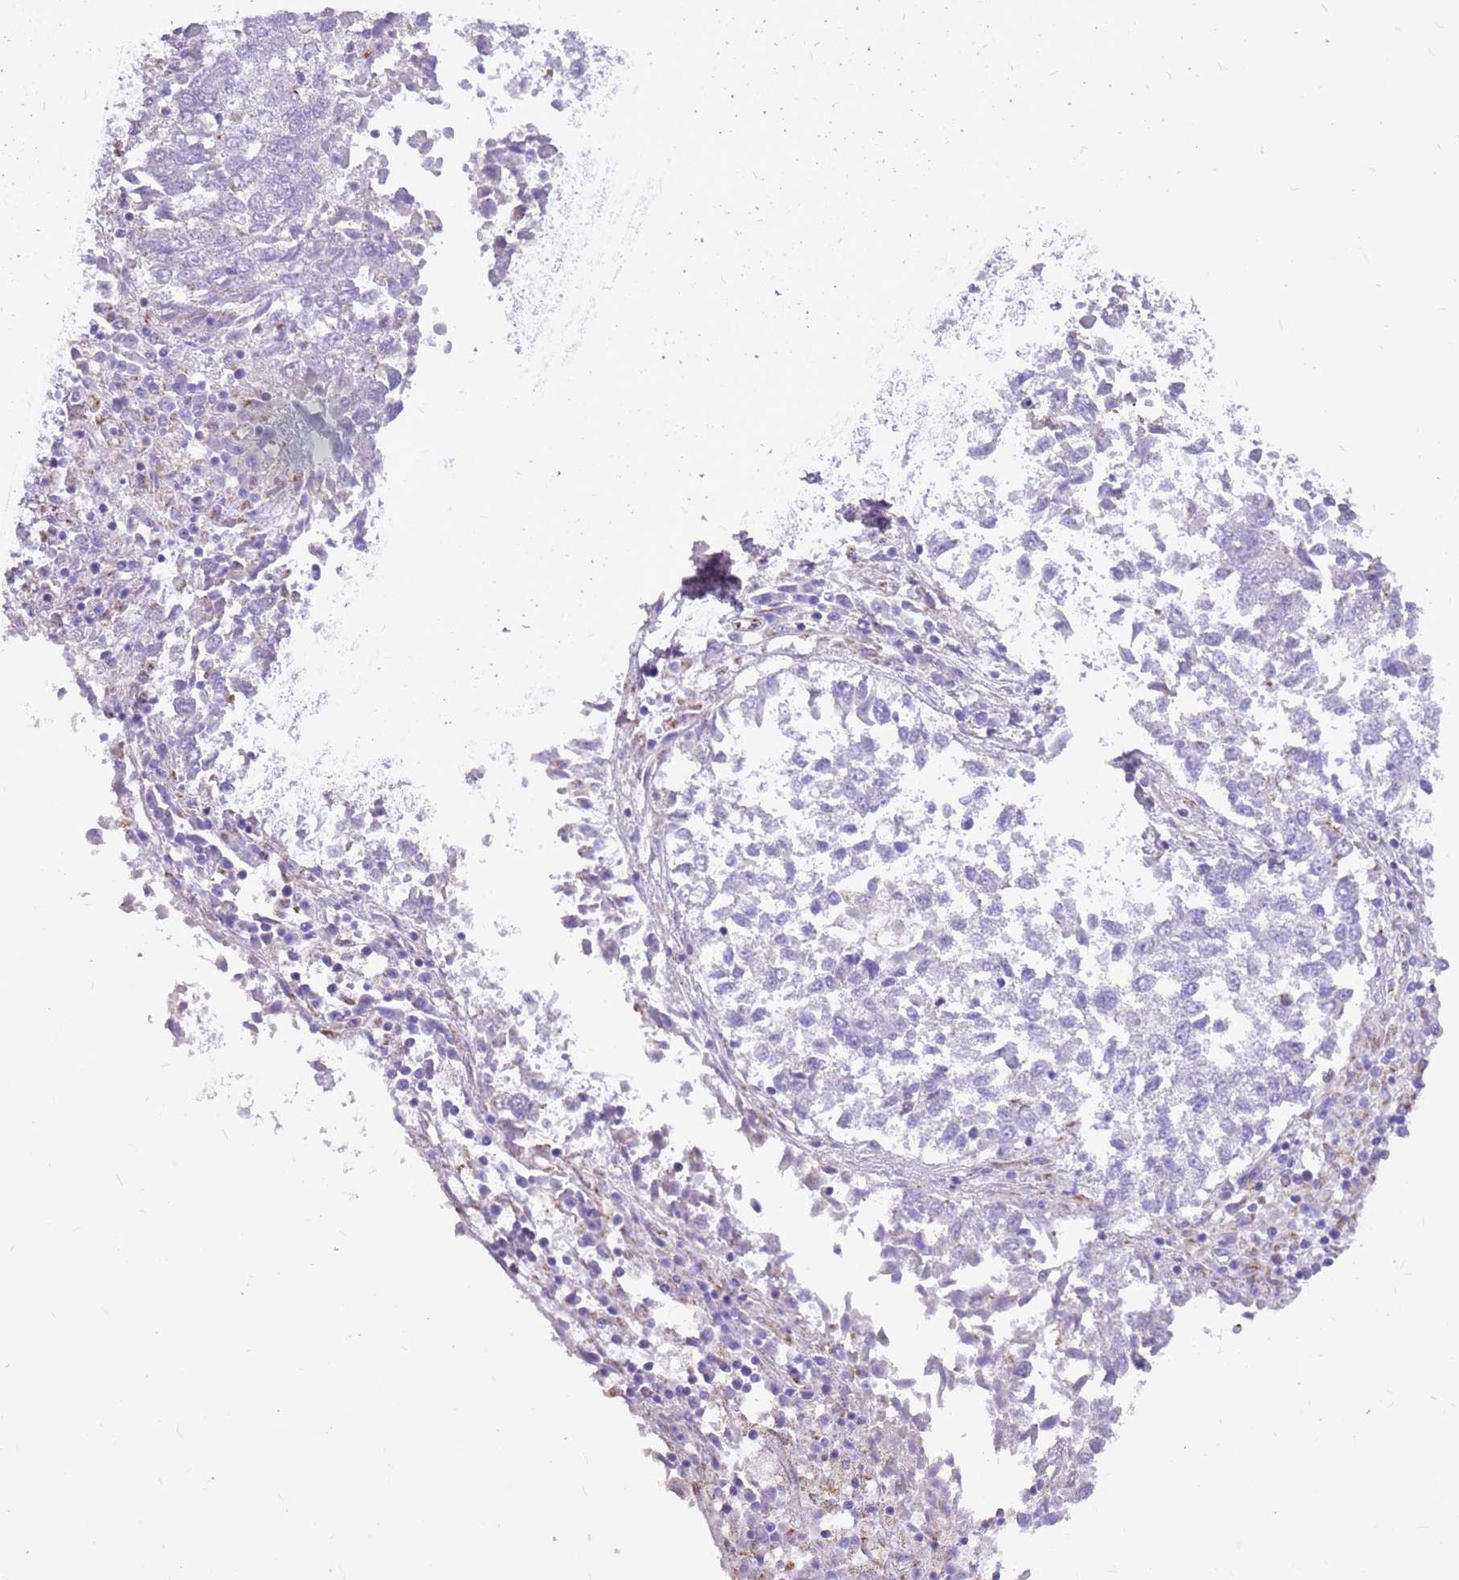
{"staining": {"intensity": "negative", "quantity": "none", "location": "none"}, "tissue": "lung cancer", "cell_type": "Tumor cells", "image_type": "cancer", "snomed": [{"axis": "morphology", "description": "Squamous cell carcinoma, NOS"}, {"axis": "topography", "description": "Lung"}], "caption": "Immunohistochemistry (IHC) histopathology image of lung cancer stained for a protein (brown), which reveals no expression in tumor cells.", "gene": "PCNX1", "patient": {"sex": "male", "age": 73}}